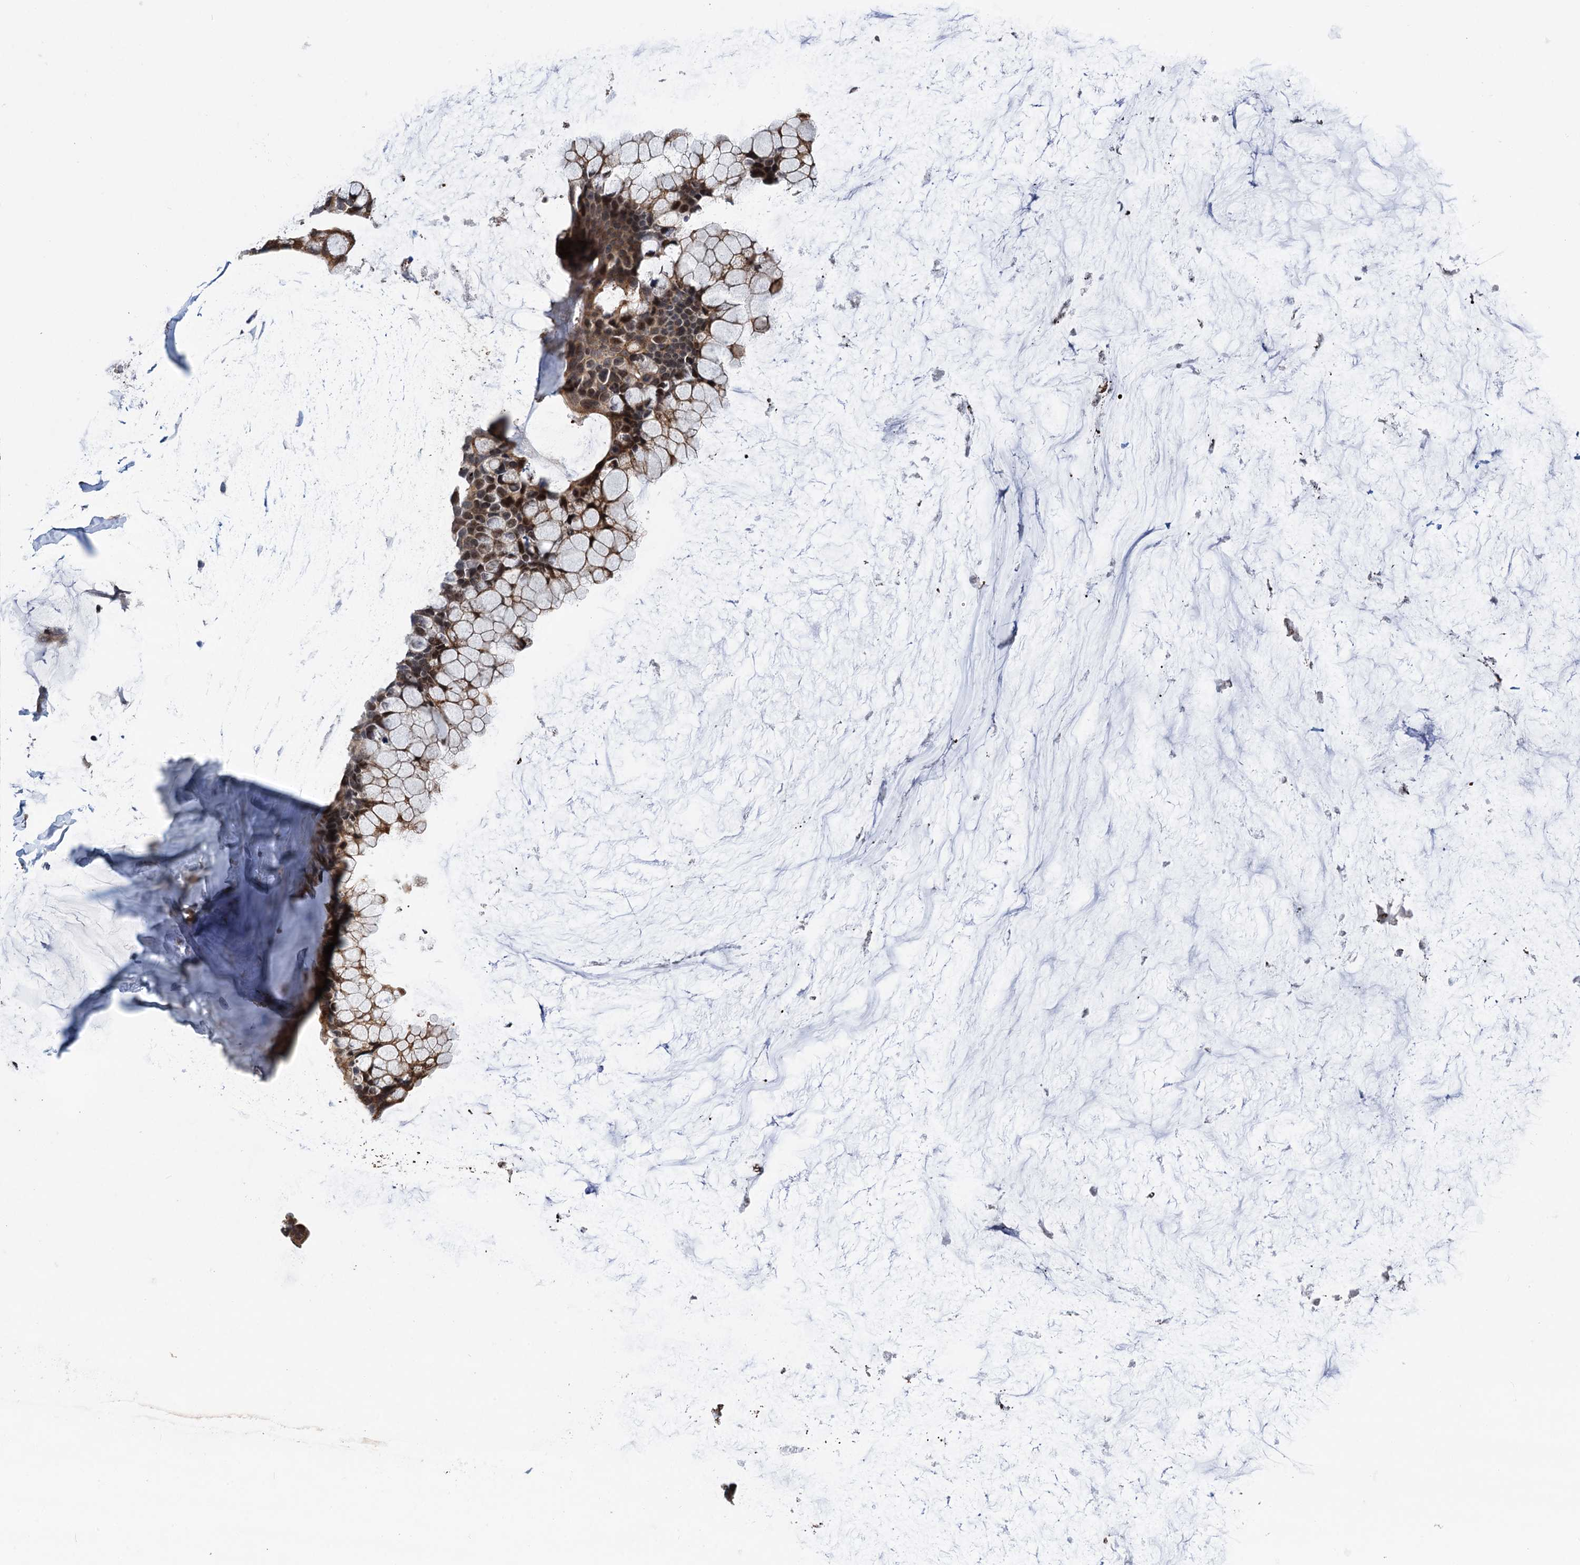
{"staining": {"intensity": "moderate", "quantity": ">75%", "location": "cytoplasmic/membranous,nuclear"}, "tissue": "ovarian cancer", "cell_type": "Tumor cells", "image_type": "cancer", "snomed": [{"axis": "morphology", "description": "Cystadenocarcinoma, mucinous, NOS"}, {"axis": "topography", "description": "Ovary"}], "caption": "IHC photomicrograph of mucinous cystadenocarcinoma (ovarian) stained for a protein (brown), which exhibits medium levels of moderate cytoplasmic/membranous and nuclear positivity in about >75% of tumor cells.", "gene": "UBR1", "patient": {"sex": "female", "age": 39}}